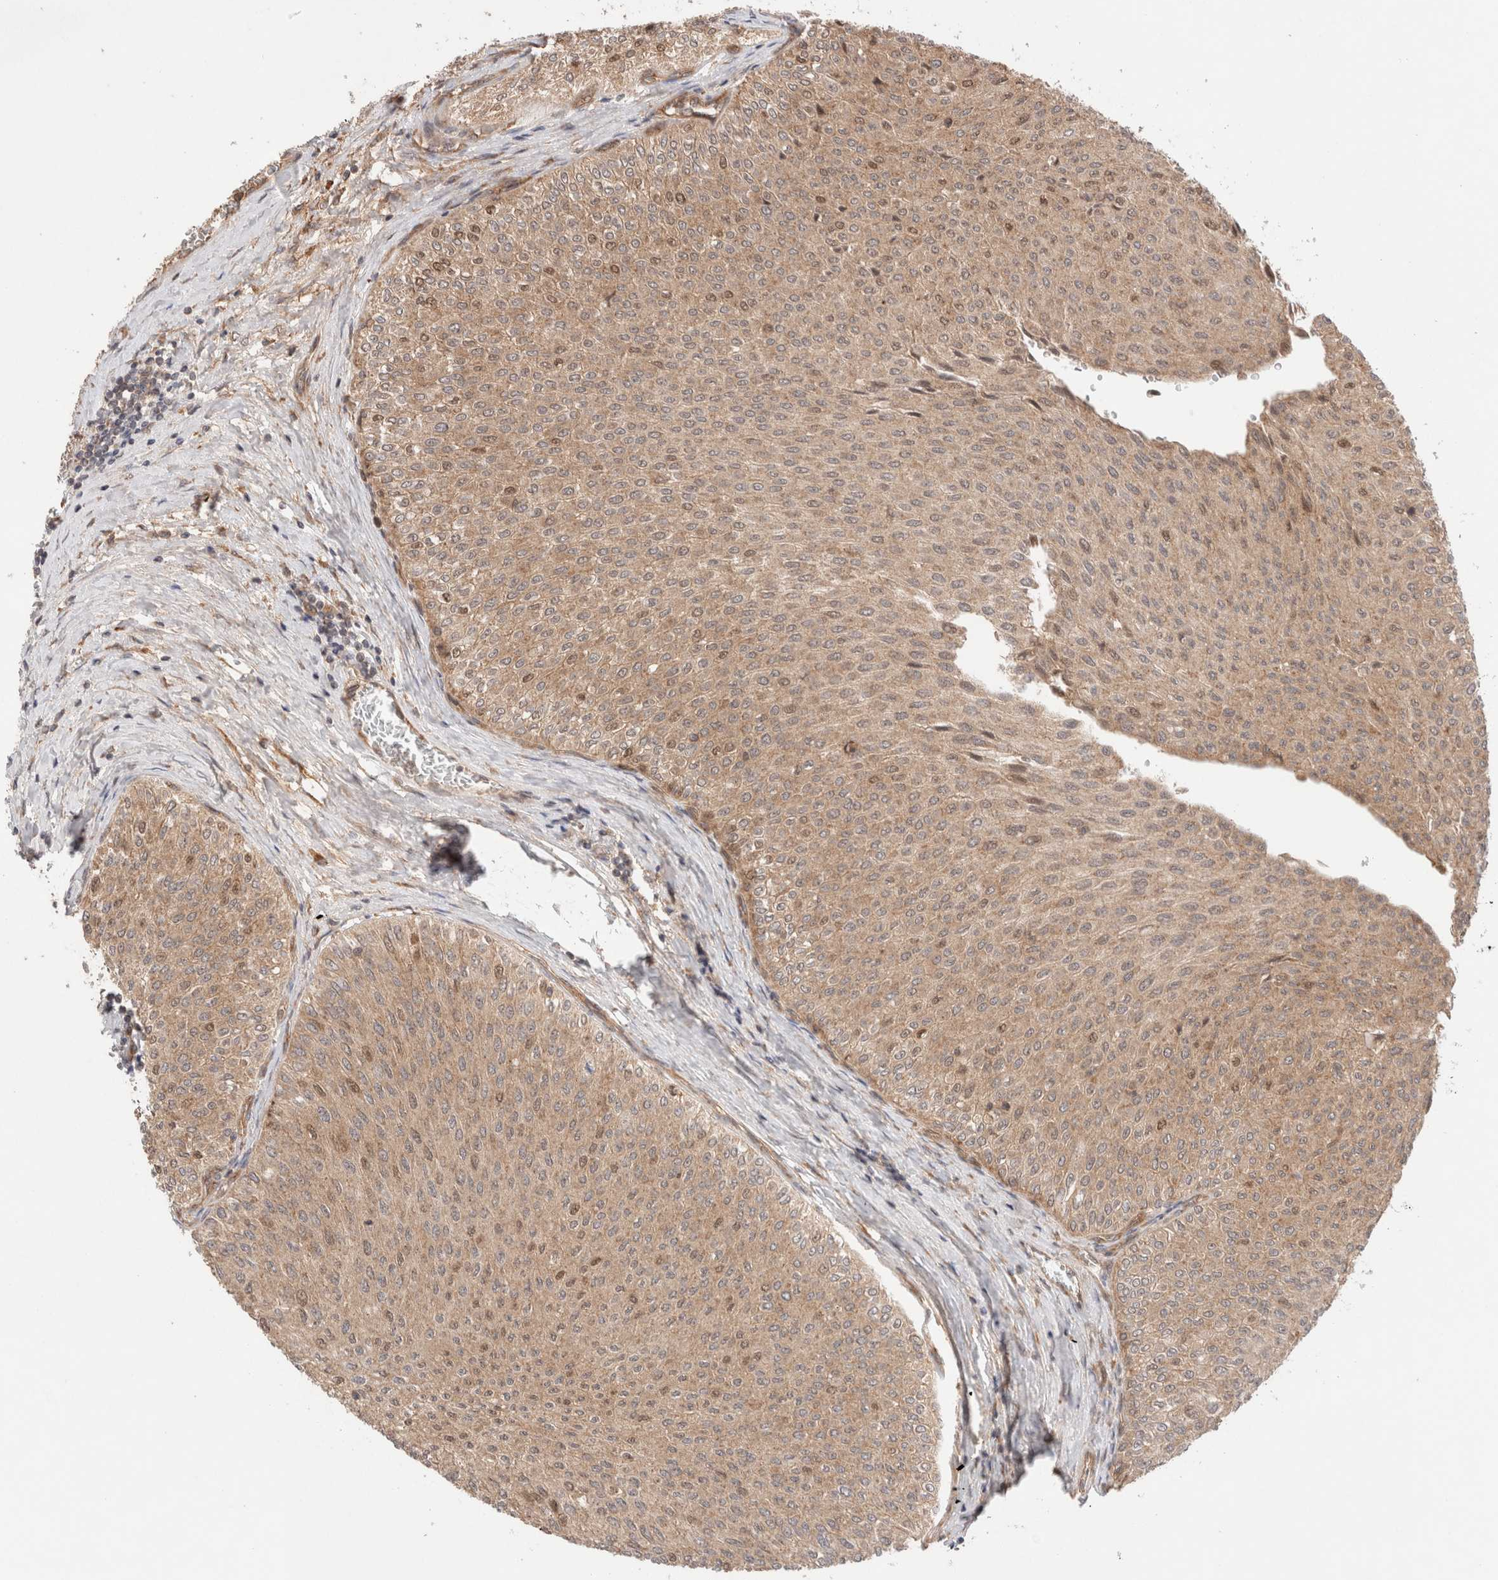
{"staining": {"intensity": "moderate", "quantity": ">75%", "location": "cytoplasmic/membranous,nuclear"}, "tissue": "urothelial cancer", "cell_type": "Tumor cells", "image_type": "cancer", "snomed": [{"axis": "morphology", "description": "Urothelial carcinoma, Low grade"}, {"axis": "topography", "description": "Urinary bladder"}], "caption": "The immunohistochemical stain shows moderate cytoplasmic/membranous and nuclear expression in tumor cells of urothelial cancer tissue.", "gene": "SIKE1", "patient": {"sex": "male", "age": 78}}